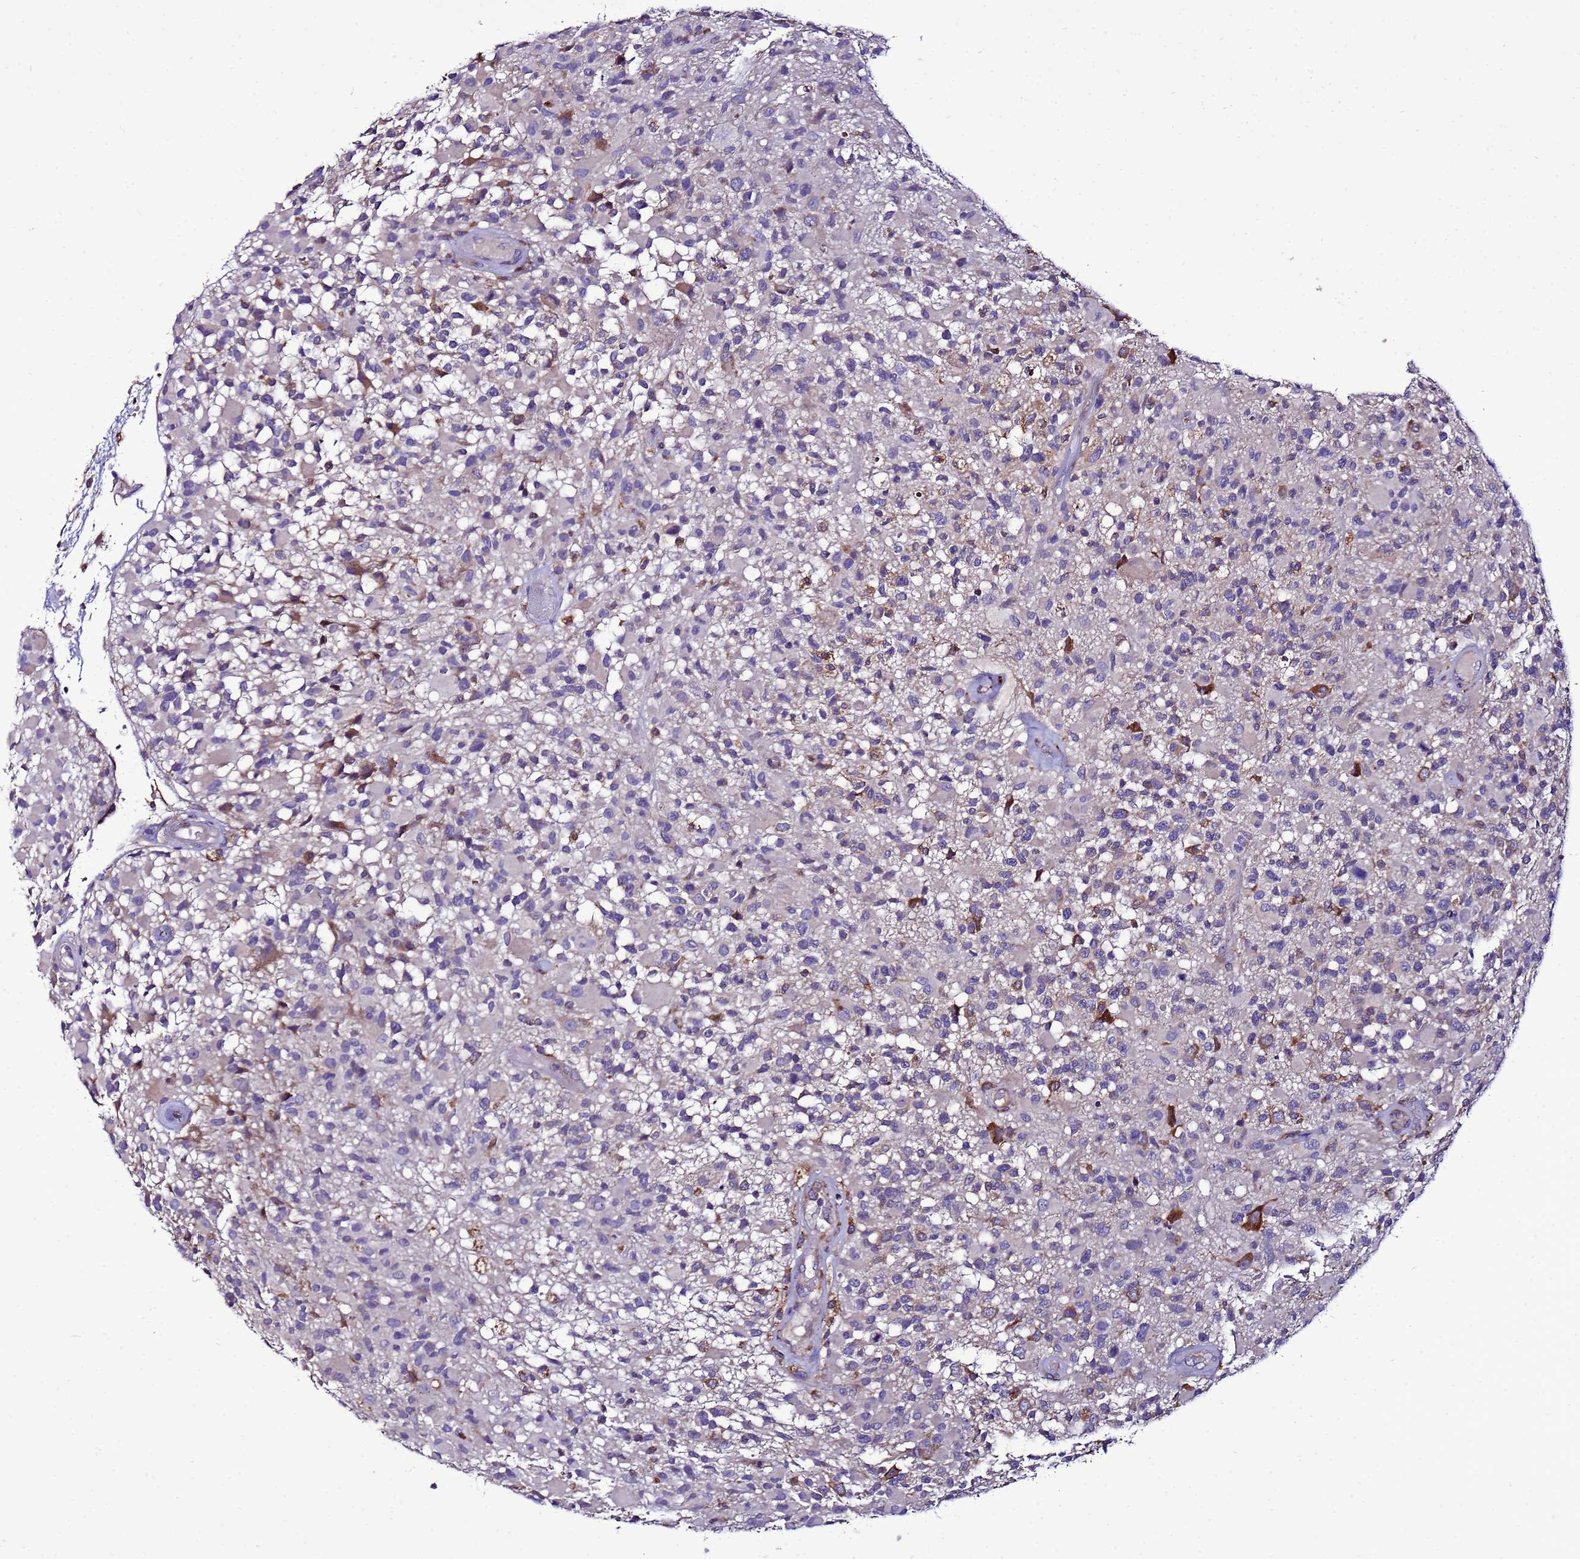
{"staining": {"intensity": "moderate", "quantity": "<25%", "location": "cytoplasmic/membranous"}, "tissue": "glioma", "cell_type": "Tumor cells", "image_type": "cancer", "snomed": [{"axis": "morphology", "description": "Glioma, malignant, High grade"}, {"axis": "morphology", "description": "Glioblastoma, NOS"}, {"axis": "topography", "description": "Brain"}], "caption": "There is low levels of moderate cytoplasmic/membranous positivity in tumor cells of glioblastoma, as demonstrated by immunohistochemical staining (brown color).", "gene": "ANTKMT", "patient": {"sex": "male", "age": 60}}